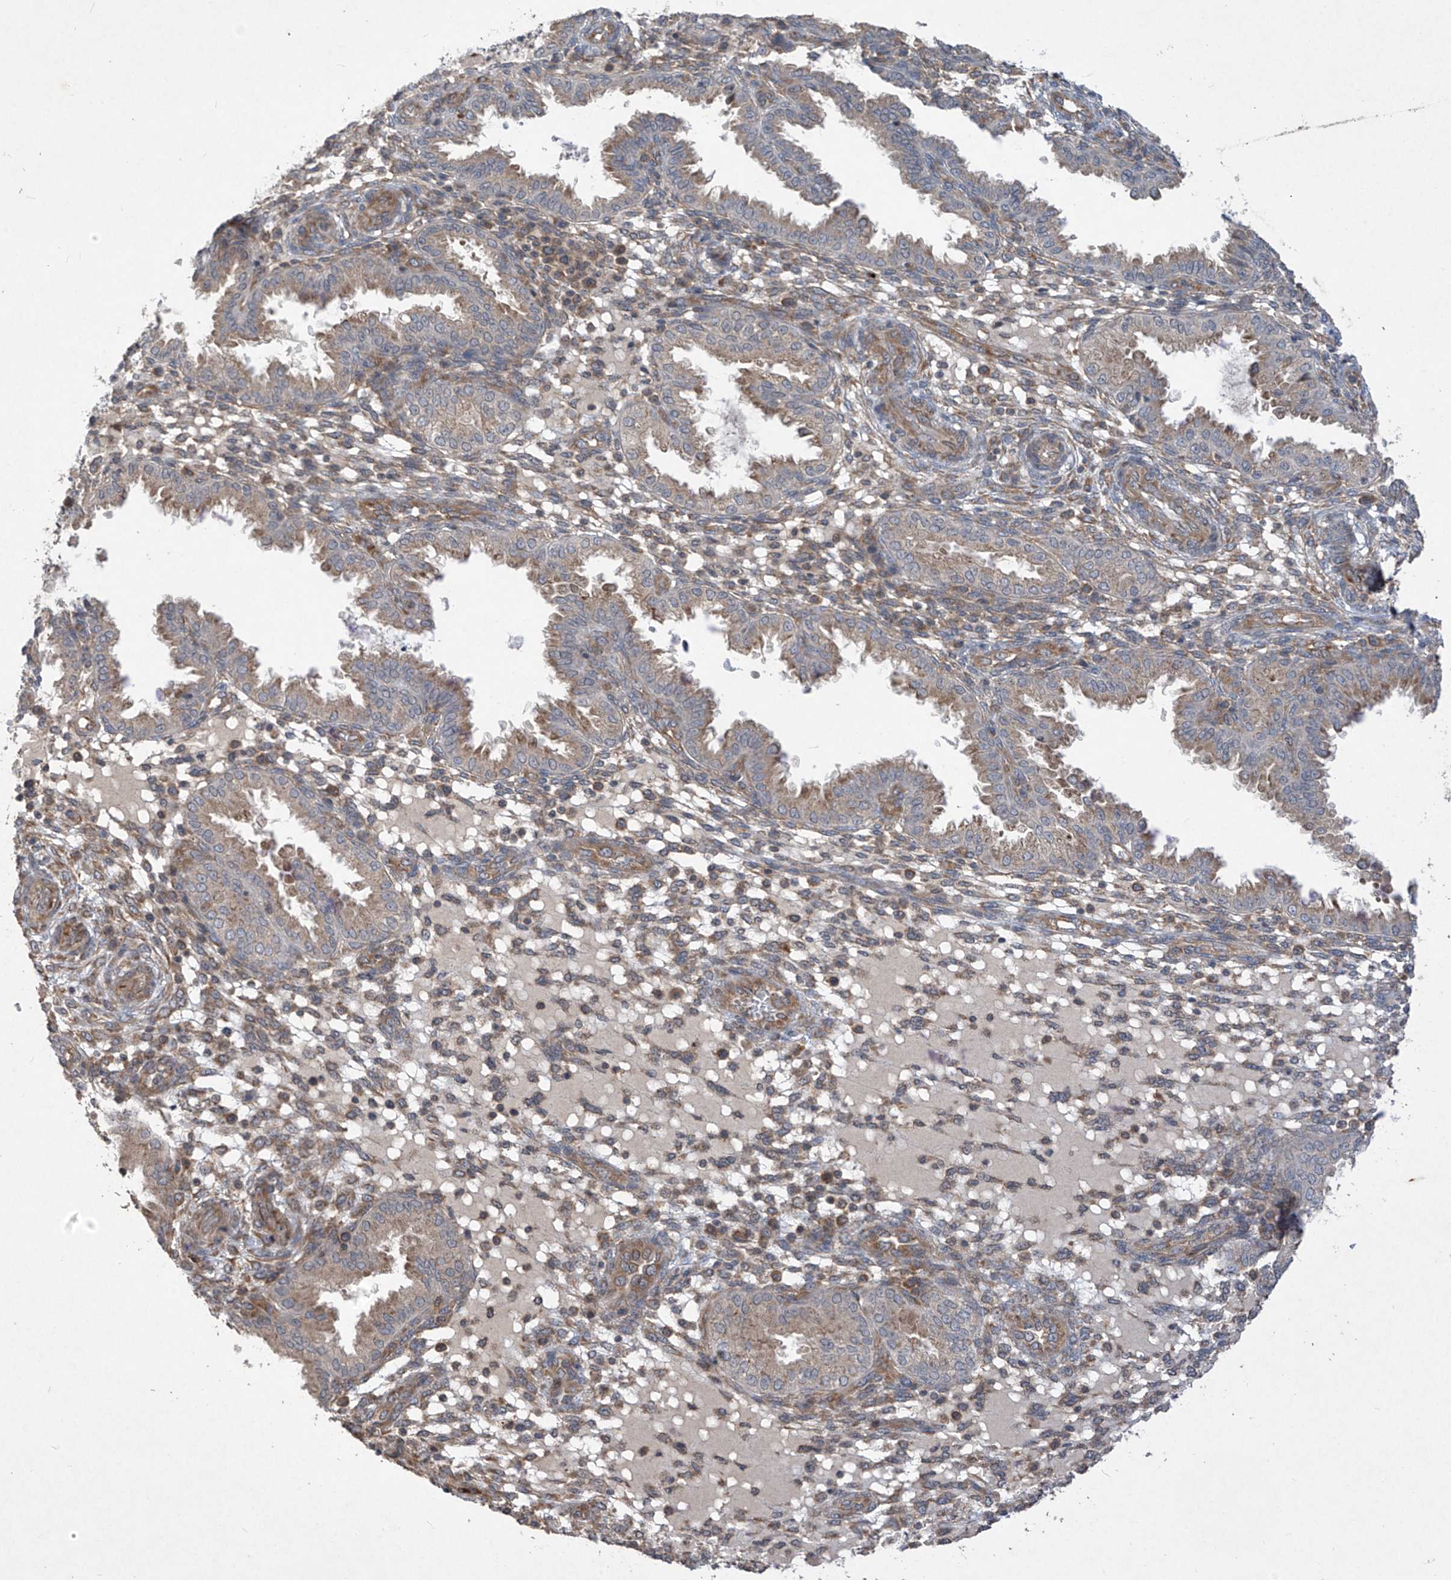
{"staining": {"intensity": "moderate", "quantity": "25%-75%", "location": "cytoplasmic/membranous"}, "tissue": "endometrium", "cell_type": "Cells in endometrial stroma", "image_type": "normal", "snomed": [{"axis": "morphology", "description": "Normal tissue, NOS"}, {"axis": "topography", "description": "Endometrium"}], "caption": "Immunohistochemical staining of unremarkable human endometrium exhibits medium levels of moderate cytoplasmic/membranous expression in approximately 25%-75% of cells in endometrial stroma.", "gene": "RPL34", "patient": {"sex": "female", "age": 33}}